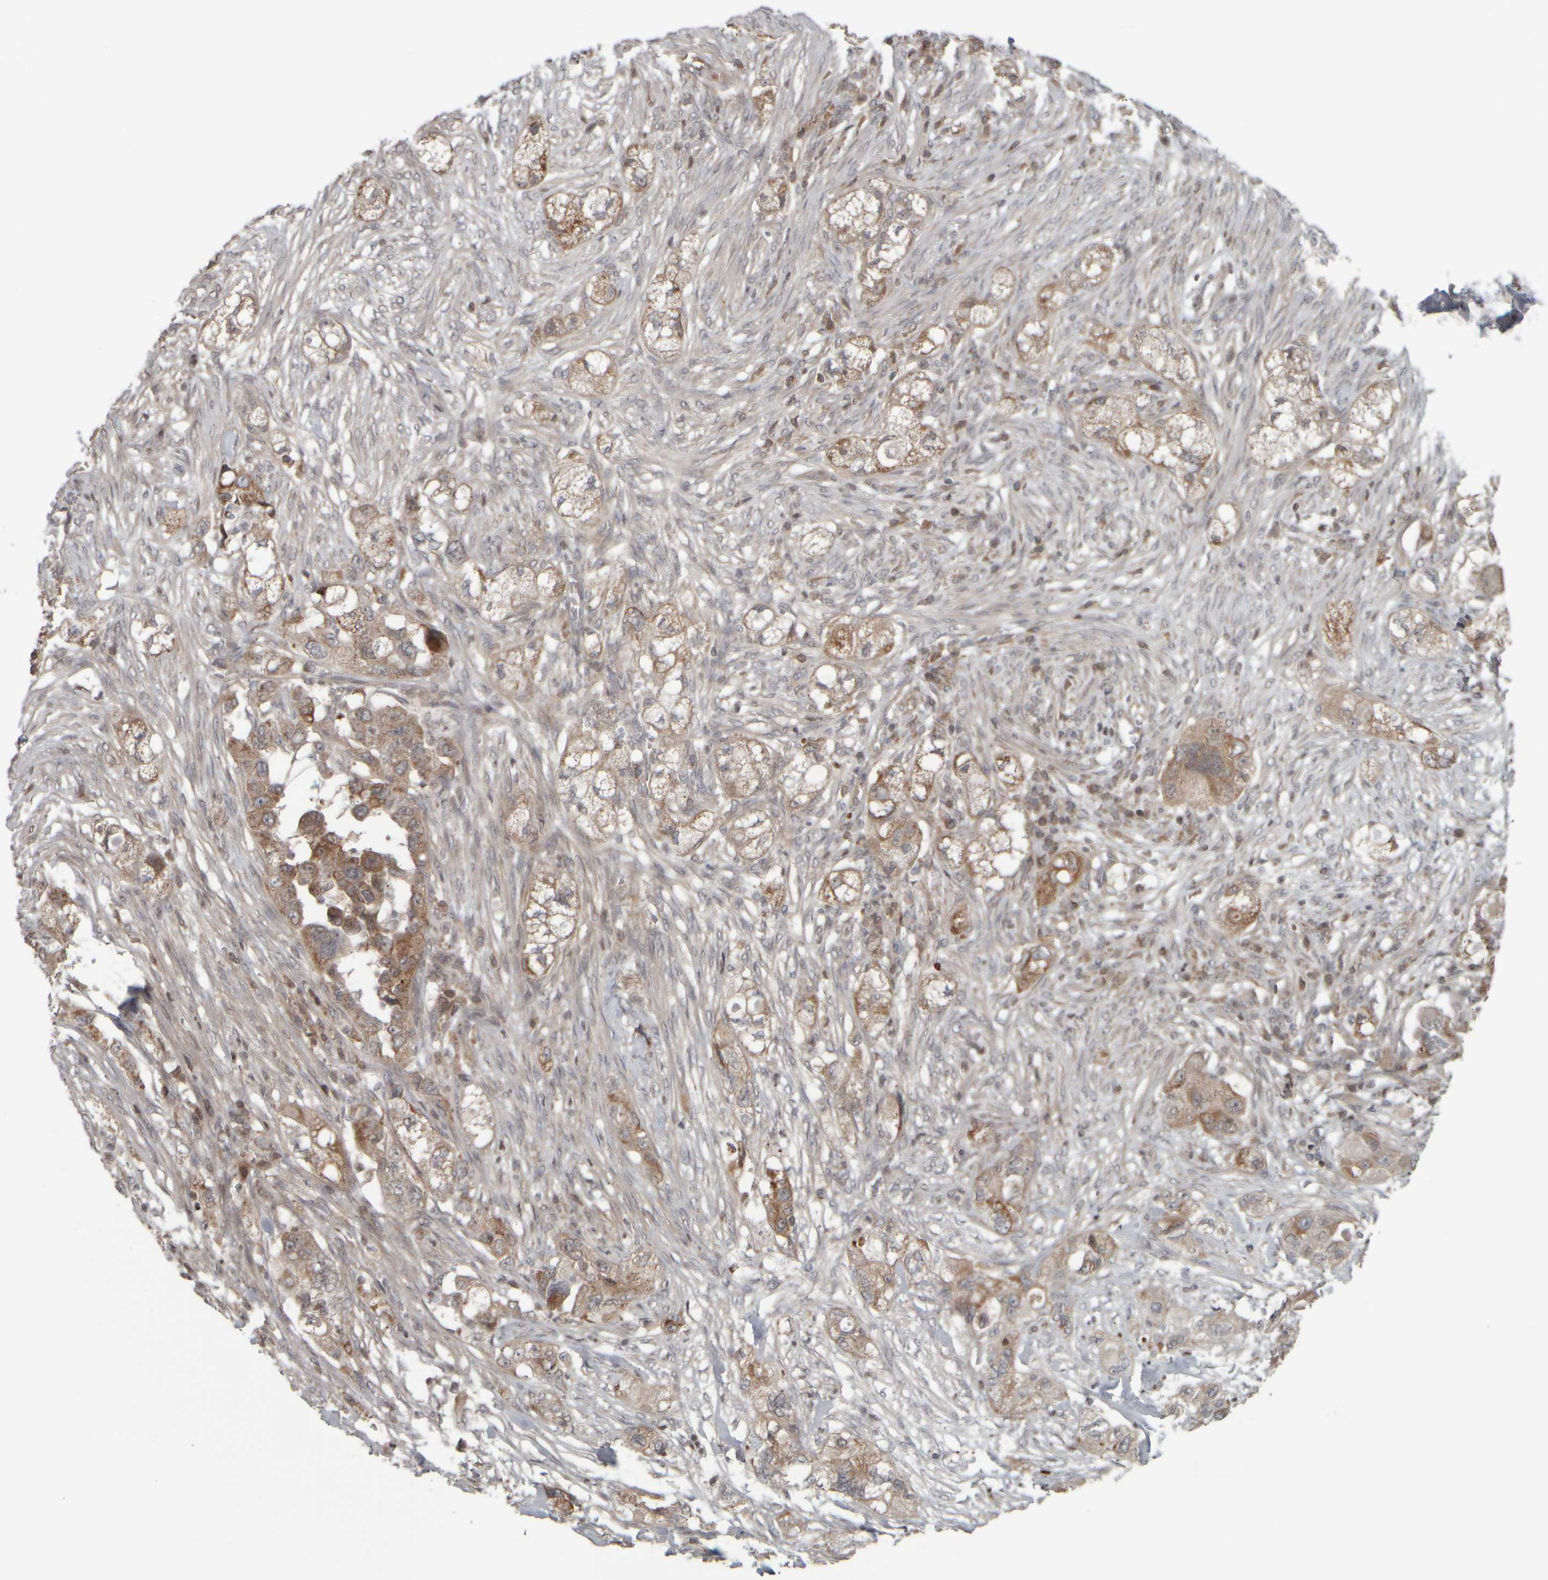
{"staining": {"intensity": "moderate", "quantity": ">75%", "location": "cytoplasmic/membranous"}, "tissue": "pancreatic cancer", "cell_type": "Tumor cells", "image_type": "cancer", "snomed": [{"axis": "morphology", "description": "Adenocarcinoma, NOS"}, {"axis": "topography", "description": "Pancreas"}], "caption": "Pancreatic cancer stained with DAB immunohistochemistry (IHC) shows medium levels of moderate cytoplasmic/membranous expression in approximately >75% of tumor cells.", "gene": "CWC27", "patient": {"sex": "female", "age": 78}}